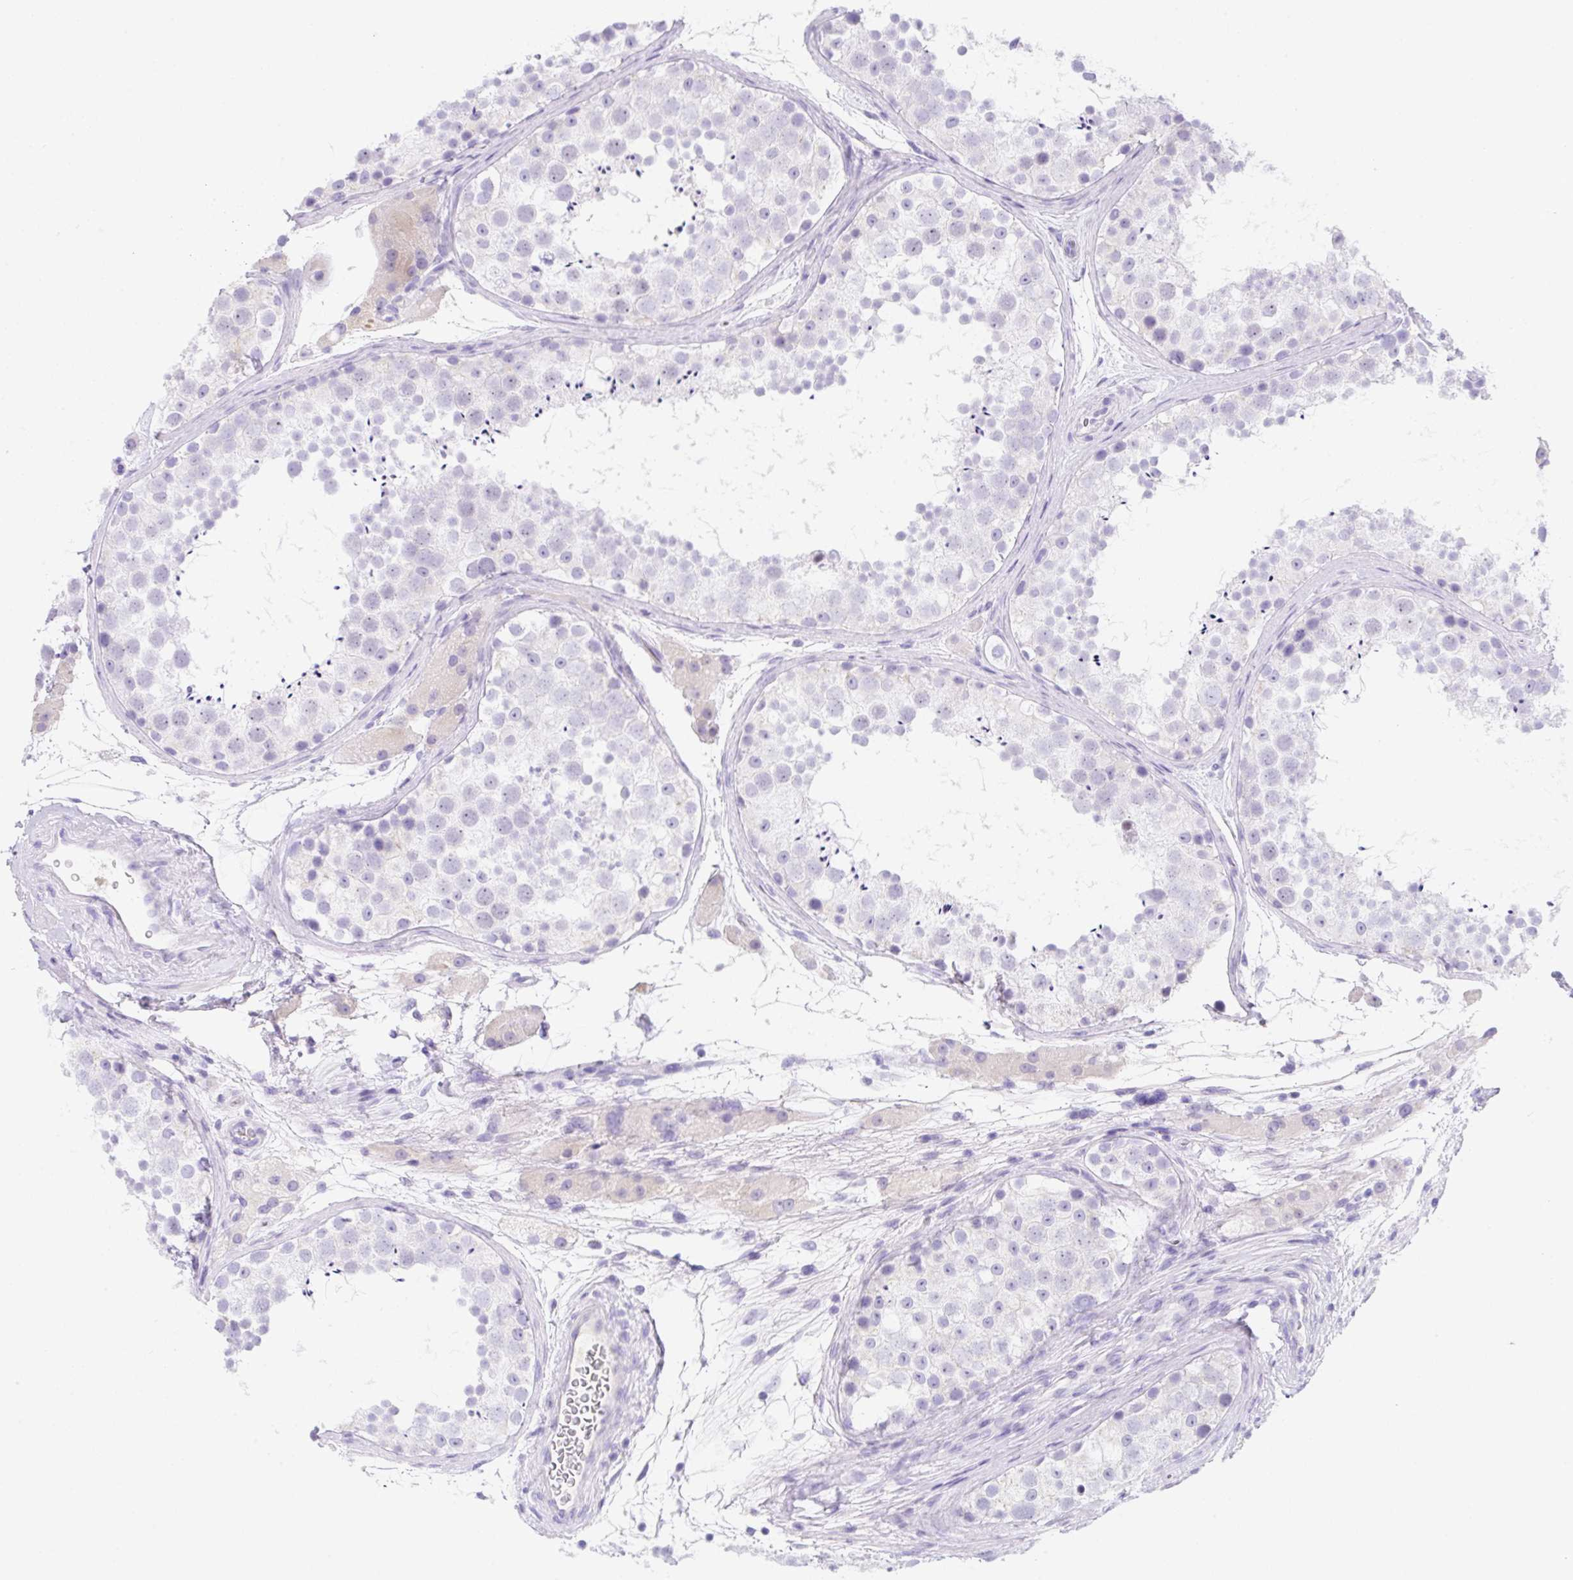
{"staining": {"intensity": "negative", "quantity": "none", "location": "none"}, "tissue": "testis", "cell_type": "Cells in seminiferous ducts", "image_type": "normal", "snomed": [{"axis": "morphology", "description": "Normal tissue, NOS"}, {"axis": "topography", "description": "Testis"}], "caption": "The image displays no staining of cells in seminiferous ducts in benign testis.", "gene": "KLK8", "patient": {"sex": "male", "age": 41}}